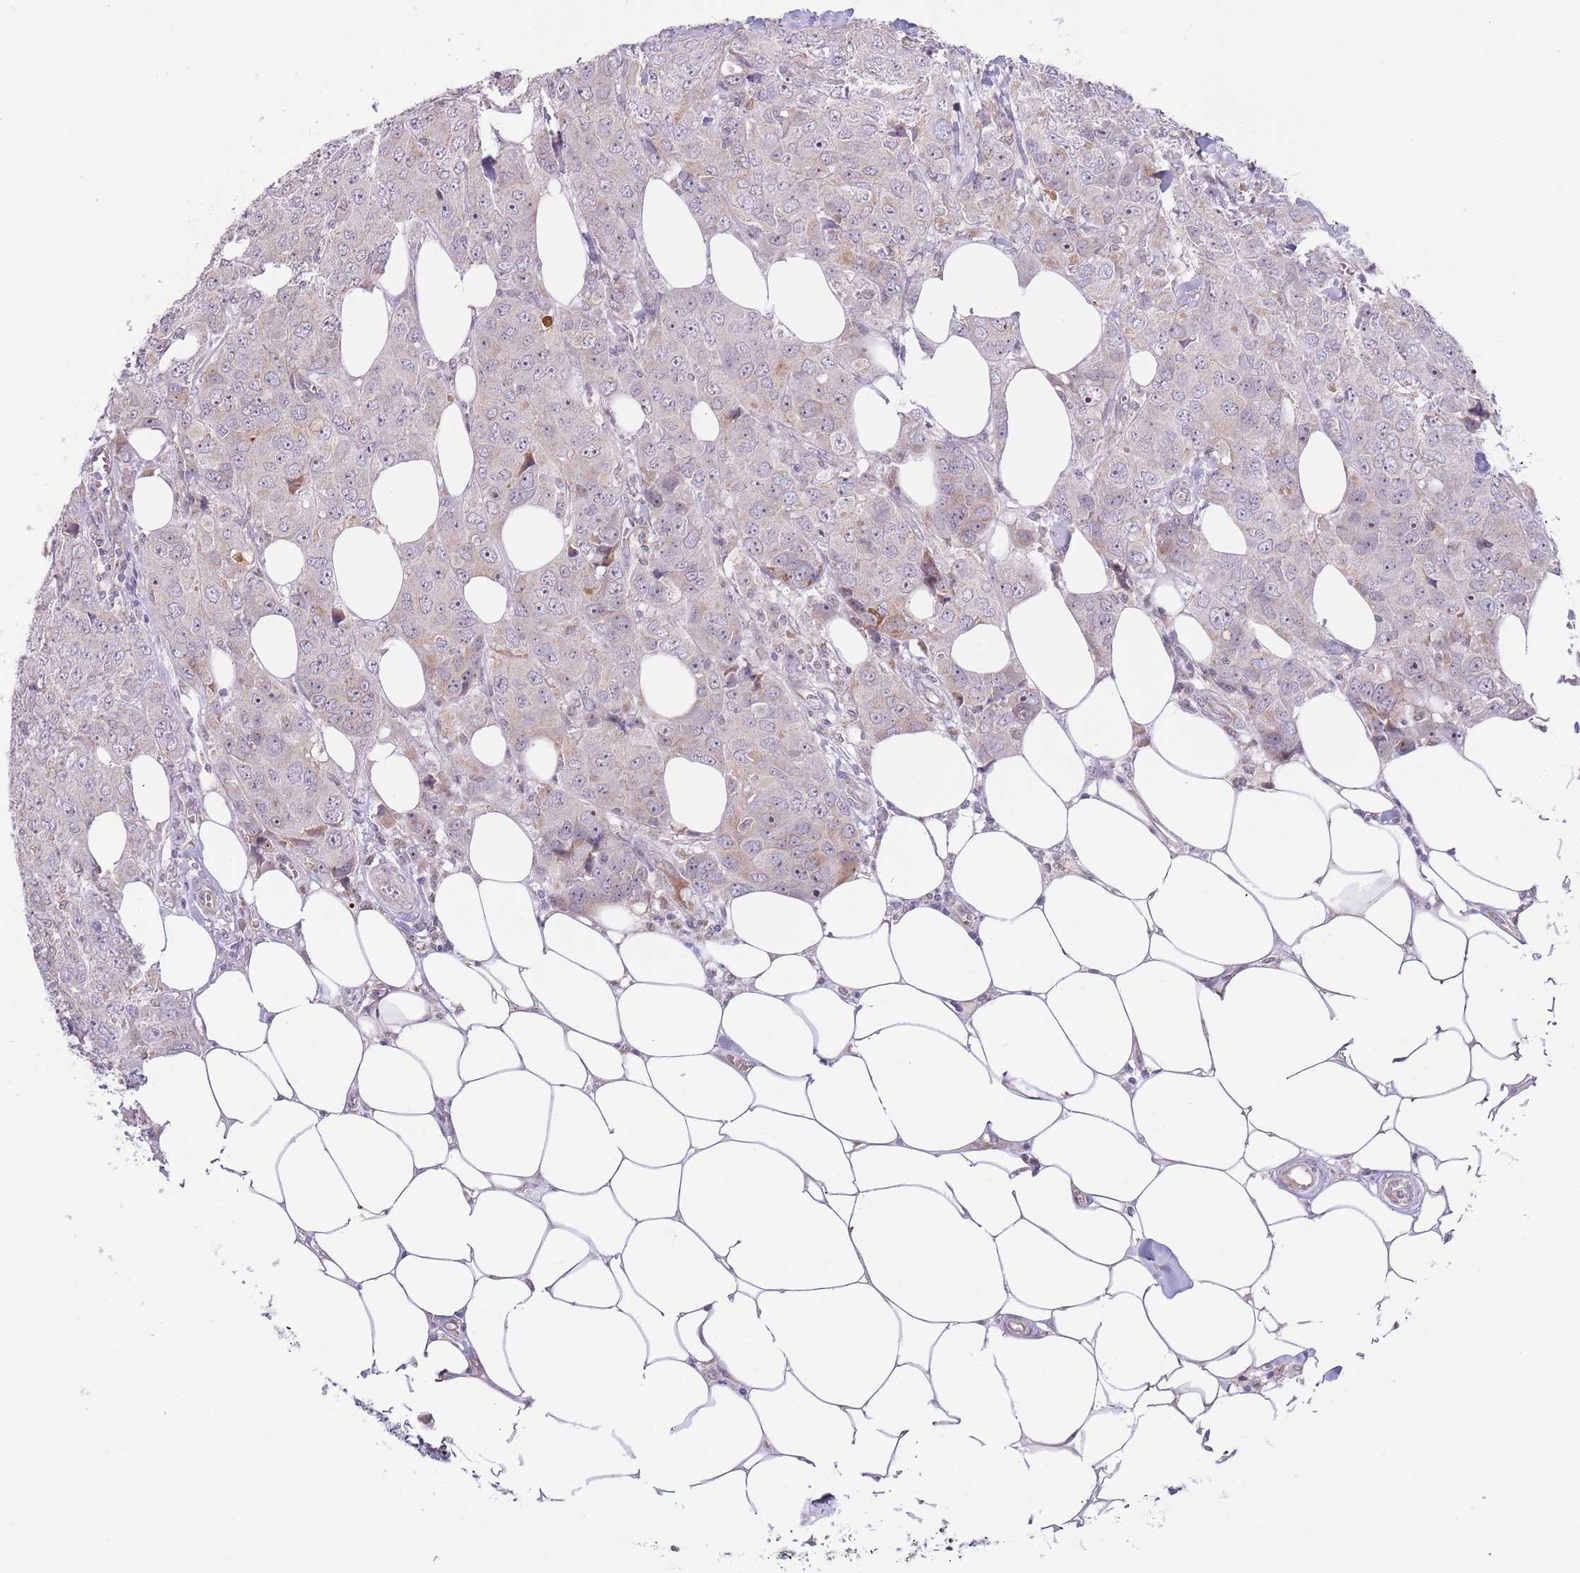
{"staining": {"intensity": "negative", "quantity": "none", "location": "none"}, "tissue": "breast cancer", "cell_type": "Tumor cells", "image_type": "cancer", "snomed": [{"axis": "morphology", "description": "Duct carcinoma"}, {"axis": "topography", "description": "Breast"}], "caption": "This is a photomicrograph of immunohistochemistry staining of infiltrating ductal carcinoma (breast), which shows no expression in tumor cells.", "gene": "AP1S2", "patient": {"sex": "female", "age": 43}}